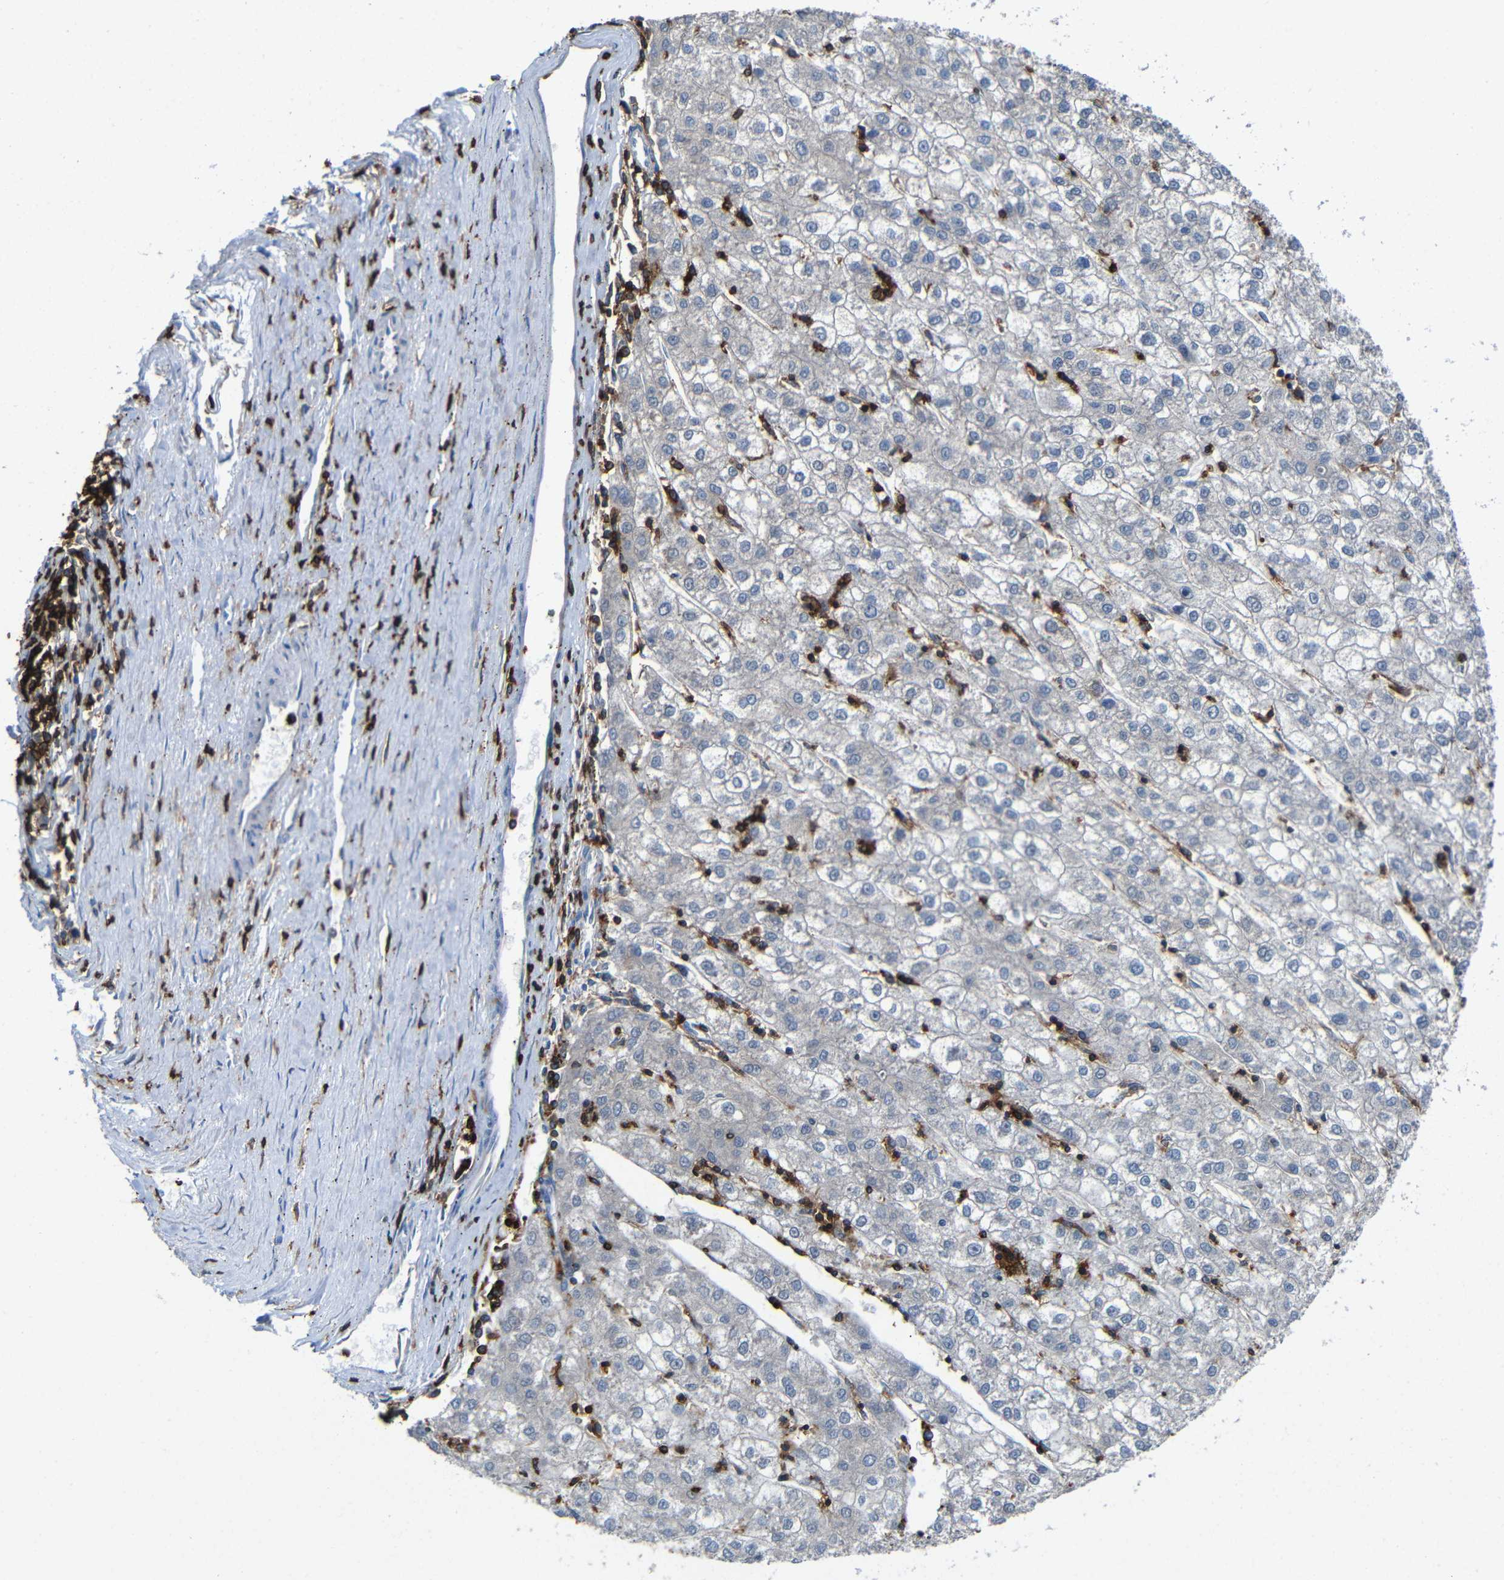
{"staining": {"intensity": "negative", "quantity": "none", "location": "none"}, "tissue": "liver cancer", "cell_type": "Tumor cells", "image_type": "cancer", "snomed": [{"axis": "morphology", "description": "Carcinoma, Hepatocellular, NOS"}, {"axis": "topography", "description": "Liver"}], "caption": "This is an immunohistochemistry micrograph of human liver cancer (hepatocellular carcinoma). There is no expression in tumor cells.", "gene": "P2RY12", "patient": {"sex": "male", "age": 72}}